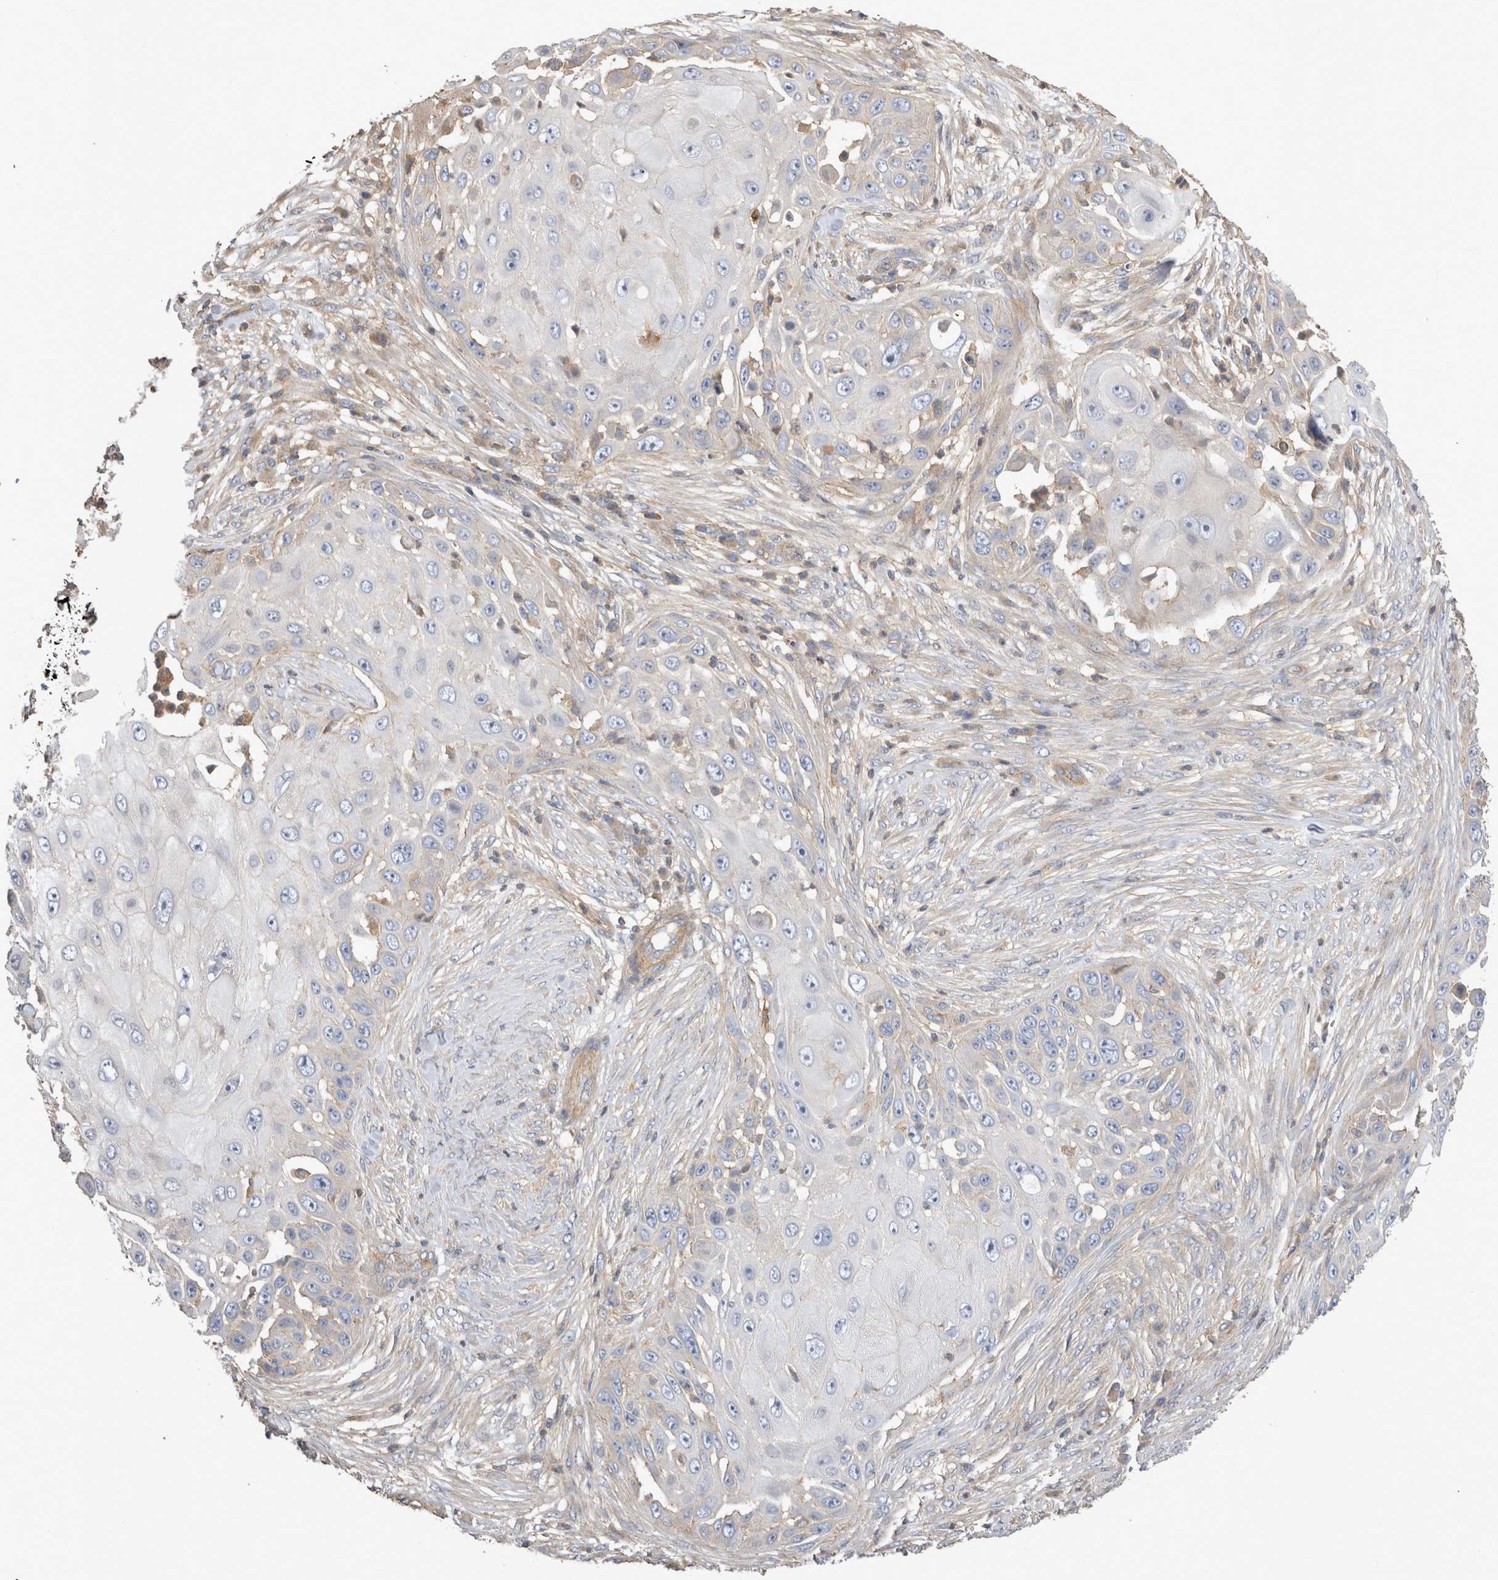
{"staining": {"intensity": "negative", "quantity": "none", "location": "none"}, "tissue": "skin cancer", "cell_type": "Tumor cells", "image_type": "cancer", "snomed": [{"axis": "morphology", "description": "Squamous cell carcinoma, NOS"}, {"axis": "topography", "description": "Skin"}], "caption": "A micrograph of human squamous cell carcinoma (skin) is negative for staining in tumor cells.", "gene": "CHMP6", "patient": {"sex": "female", "age": 44}}